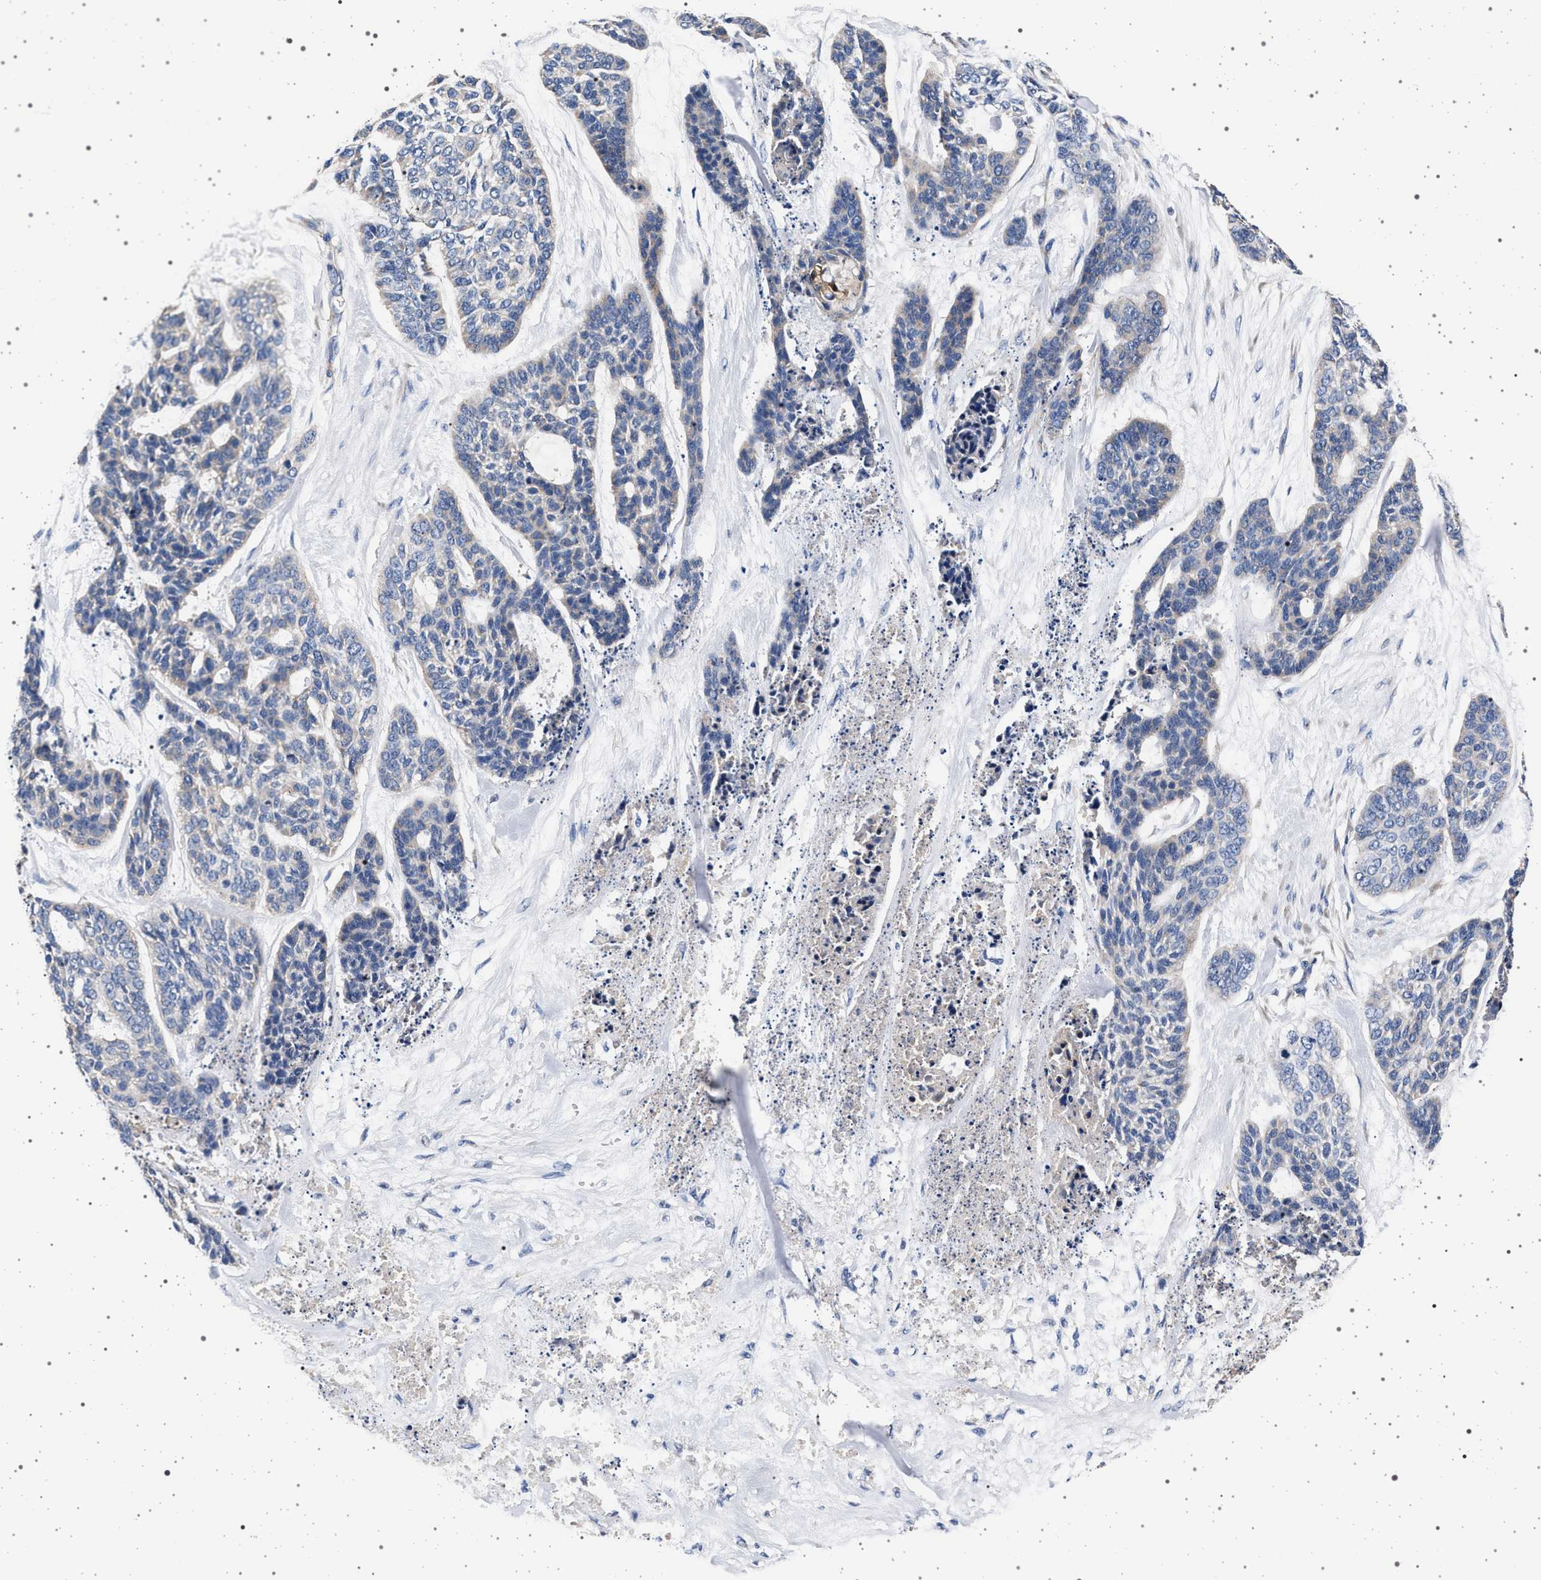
{"staining": {"intensity": "negative", "quantity": "none", "location": "none"}, "tissue": "skin cancer", "cell_type": "Tumor cells", "image_type": "cancer", "snomed": [{"axis": "morphology", "description": "Basal cell carcinoma"}, {"axis": "topography", "description": "Skin"}], "caption": "This is a image of immunohistochemistry staining of basal cell carcinoma (skin), which shows no expression in tumor cells.", "gene": "MAP3K2", "patient": {"sex": "female", "age": 64}}